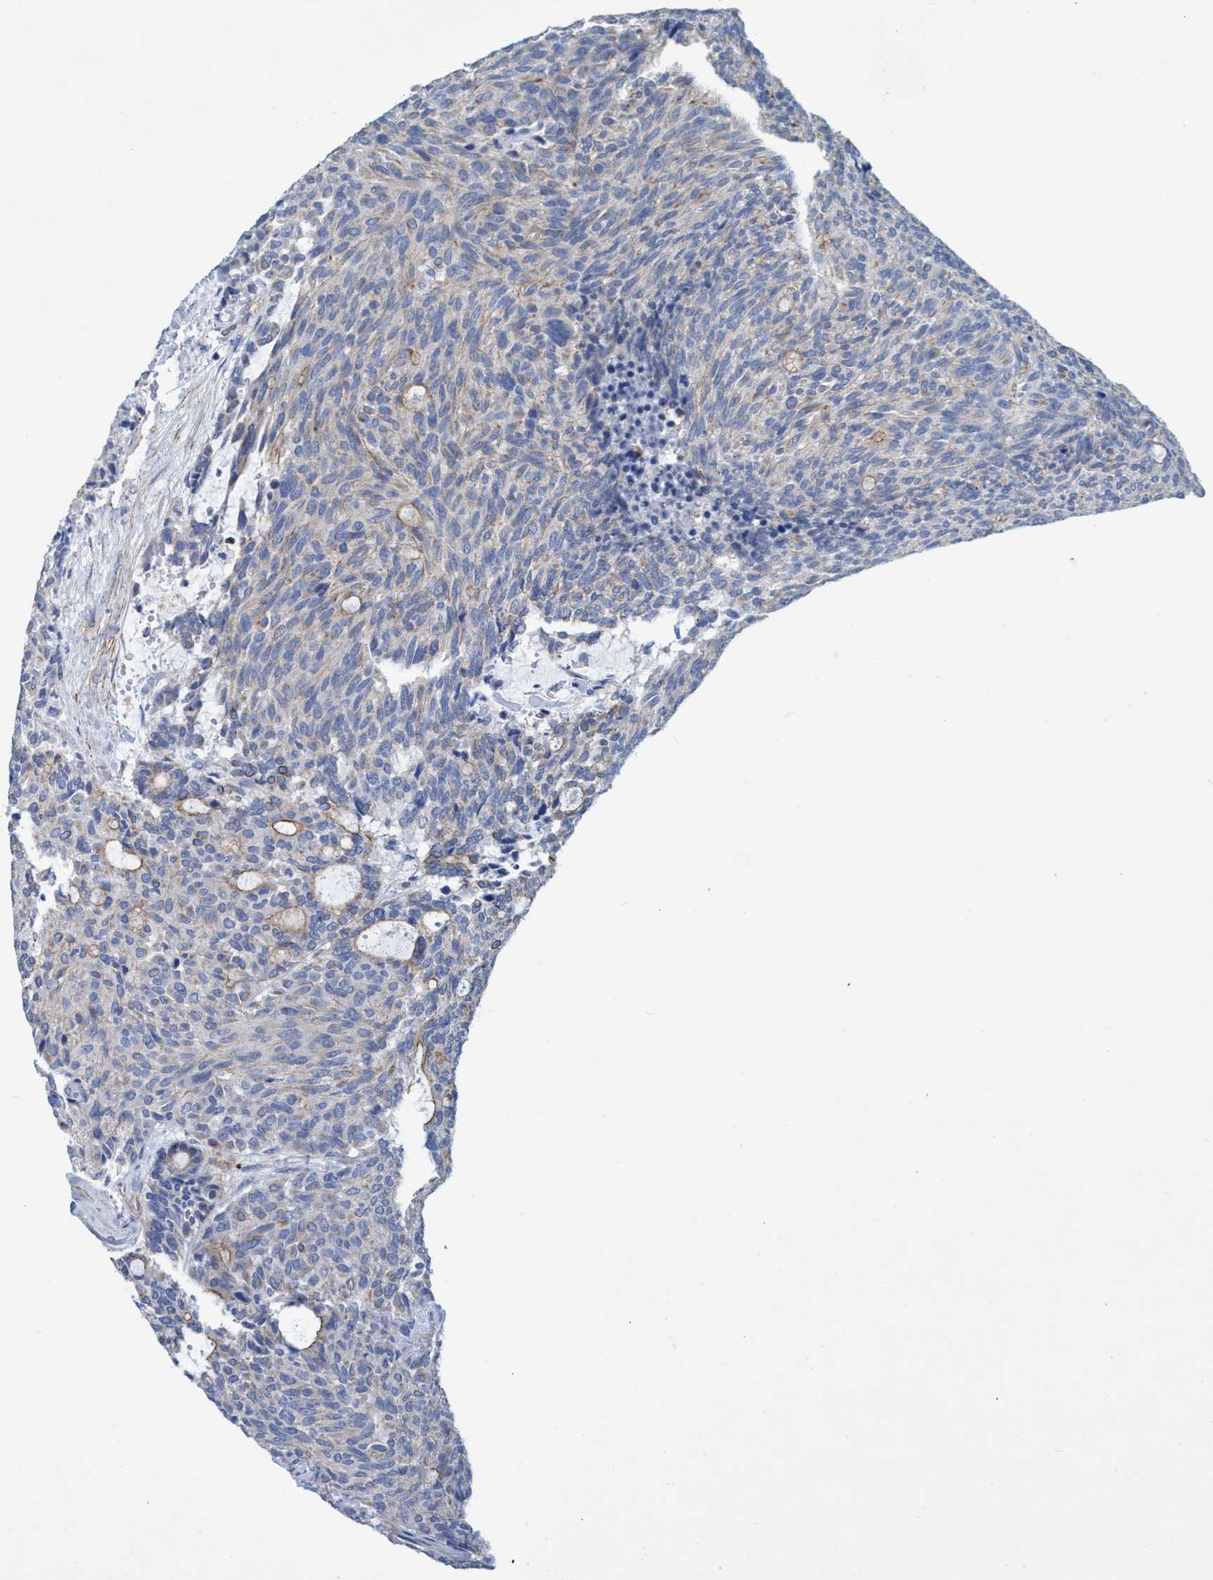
{"staining": {"intensity": "weak", "quantity": "25%-75%", "location": "cytoplasmic/membranous"}, "tissue": "carcinoid", "cell_type": "Tumor cells", "image_type": "cancer", "snomed": [{"axis": "morphology", "description": "Carcinoid, malignant, NOS"}, {"axis": "topography", "description": "Pancreas"}], "caption": "Weak cytoplasmic/membranous expression for a protein is present in about 25%-75% of tumor cells of carcinoid (malignant) using IHC.", "gene": "GULP1", "patient": {"sex": "female", "age": 54}}